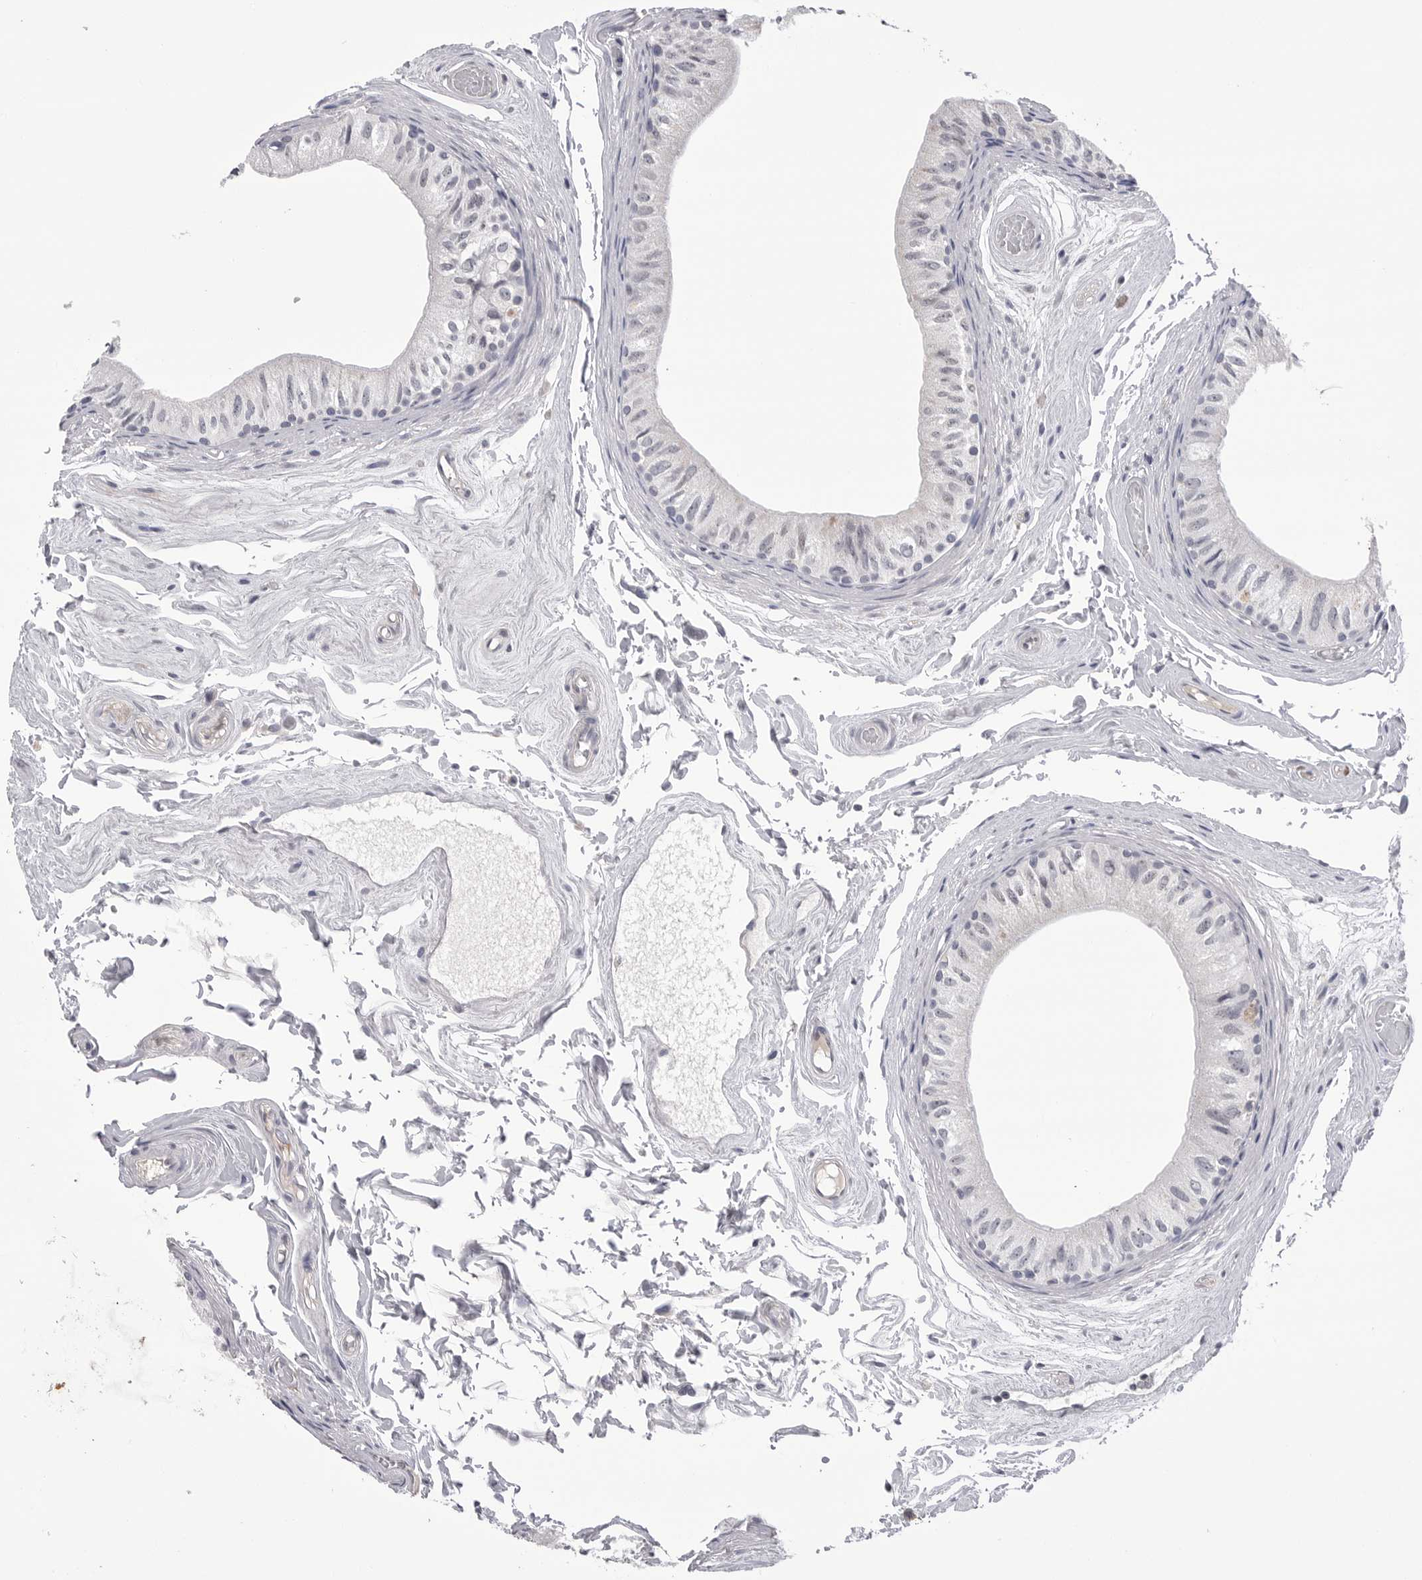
{"staining": {"intensity": "weak", "quantity": "<25%", "location": "nuclear"}, "tissue": "epididymis", "cell_type": "Glandular cells", "image_type": "normal", "snomed": [{"axis": "morphology", "description": "Normal tissue, NOS"}, {"axis": "topography", "description": "Epididymis"}], "caption": "Protein analysis of normal epididymis demonstrates no significant positivity in glandular cells. (Immunohistochemistry (ihc), brightfield microscopy, high magnification).", "gene": "DLGAP3", "patient": {"sex": "male", "age": 79}}